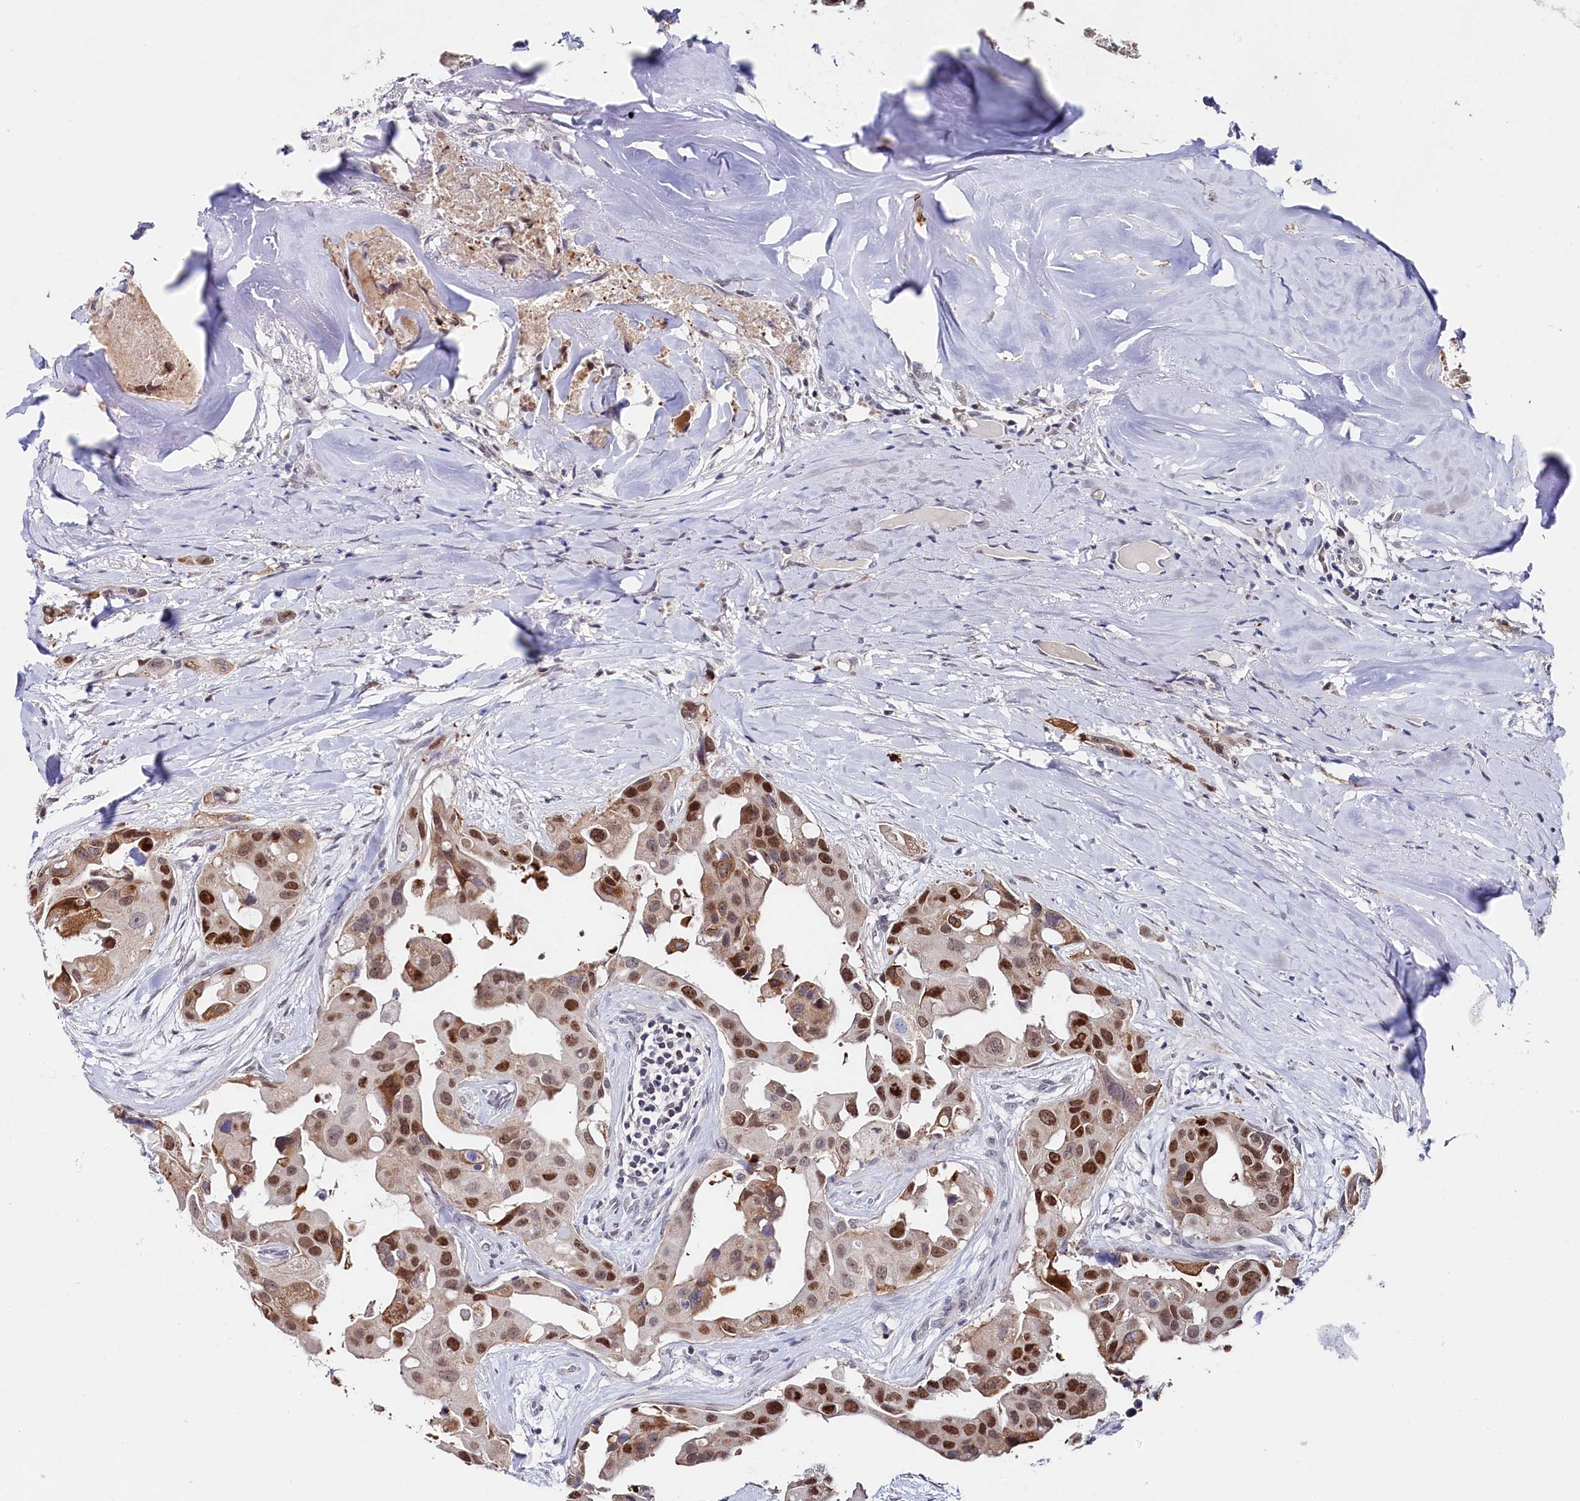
{"staining": {"intensity": "moderate", "quantity": ">75%", "location": "nuclear"}, "tissue": "head and neck cancer", "cell_type": "Tumor cells", "image_type": "cancer", "snomed": [{"axis": "morphology", "description": "Adenocarcinoma, NOS"}, {"axis": "morphology", "description": "Adenocarcinoma, metastatic, NOS"}, {"axis": "topography", "description": "Head-Neck"}], "caption": "About >75% of tumor cells in human head and neck cancer demonstrate moderate nuclear protein staining as visualized by brown immunohistochemical staining.", "gene": "TIGD4", "patient": {"sex": "male", "age": 75}}